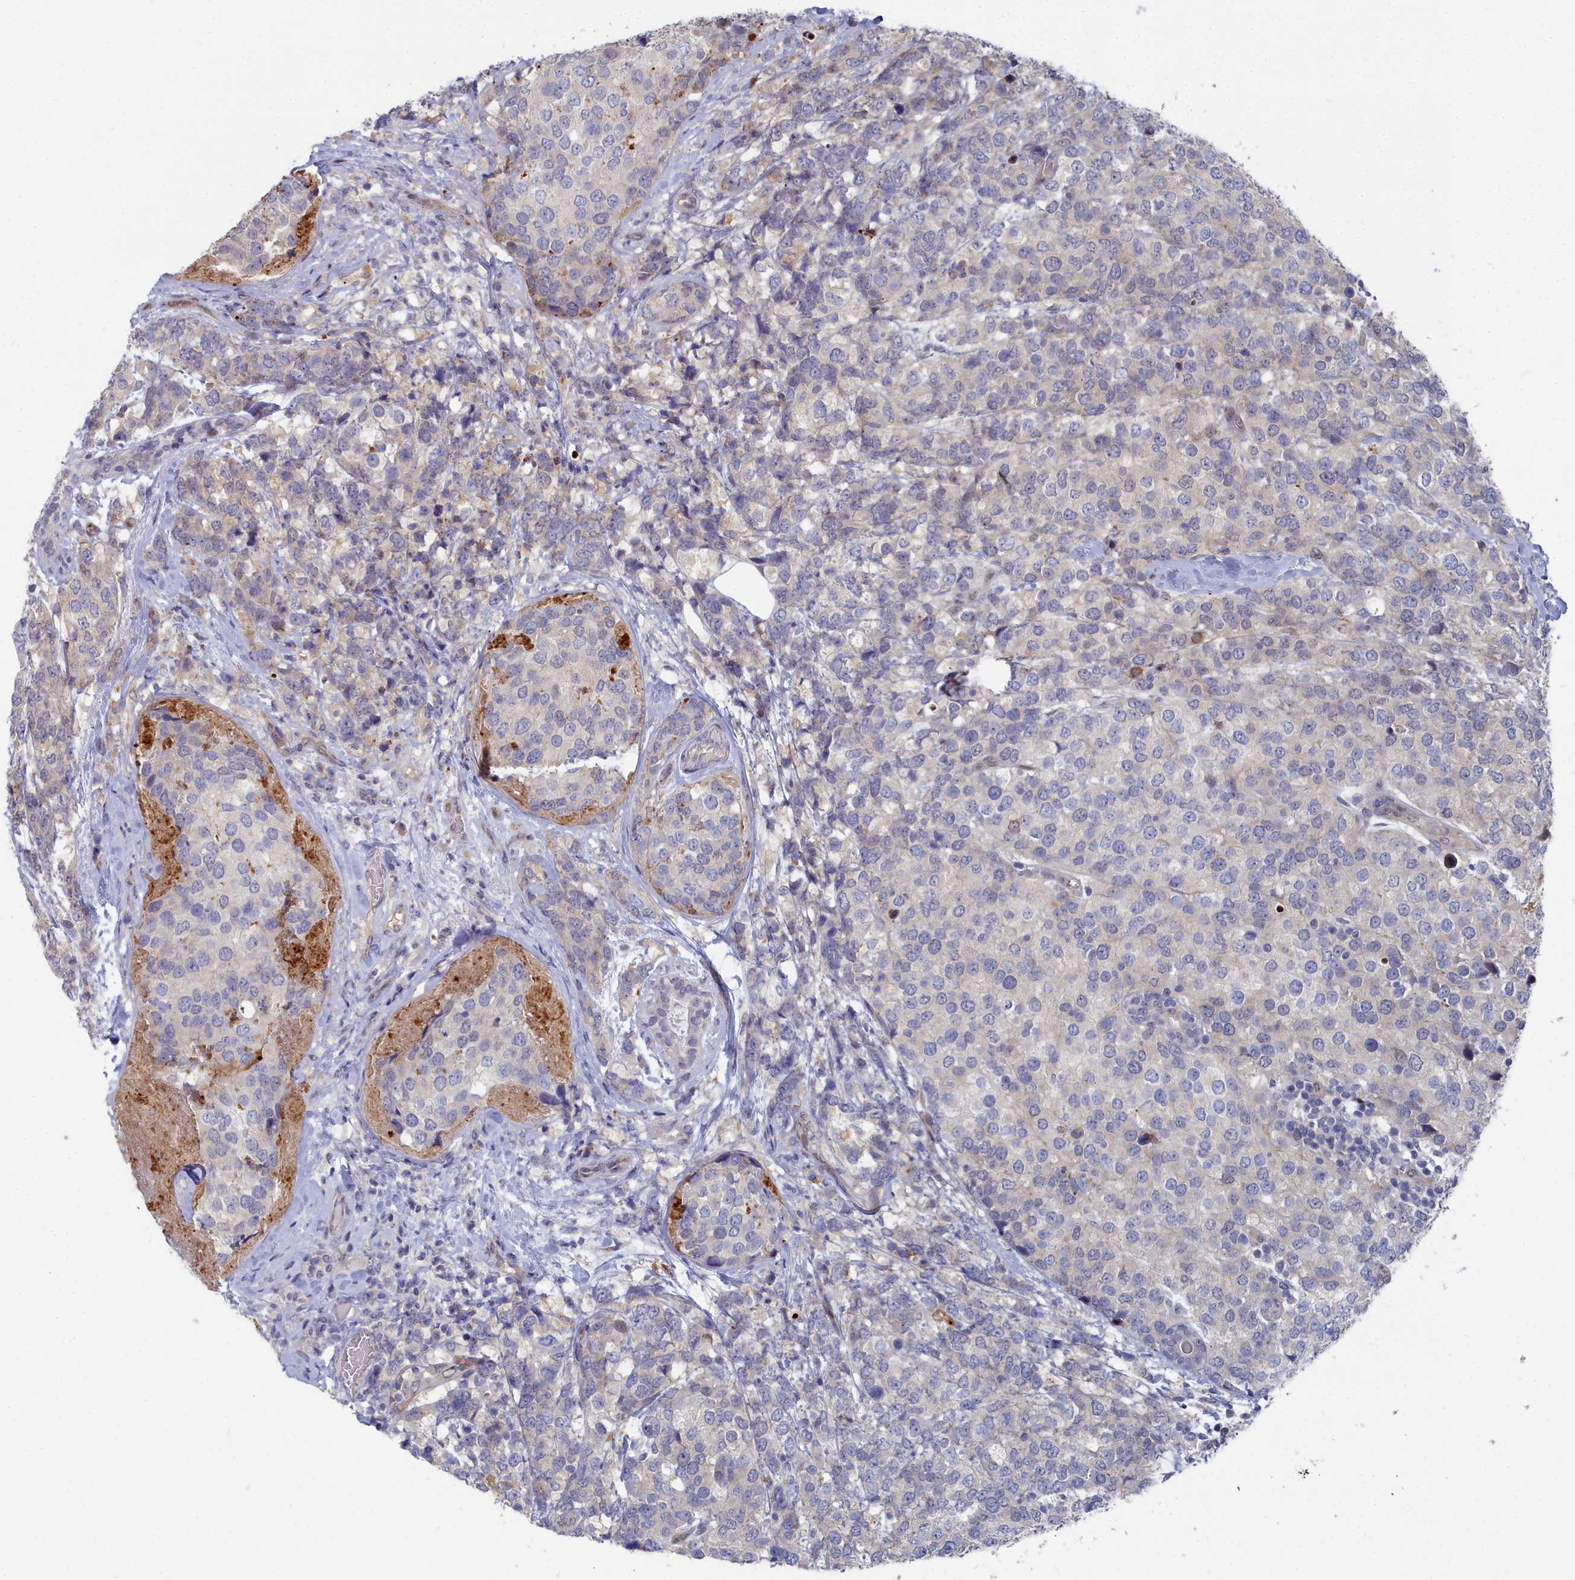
{"staining": {"intensity": "negative", "quantity": "none", "location": "none"}, "tissue": "breast cancer", "cell_type": "Tumor cells", "image_type": "cancer", "snomed": [{"axis": "morphology", "description": "Lobular carcinoma"}, {"axis": "topography", "description": "Breast"}], "caption": "A photomicrograph of lobular carcinoma (breast) stained for a protein displays no brown staining in tumor cells. (Stains: DAB (3,3'-diaminobenzidine) immunohistochemistry (IHC) with hematoxylin counter stain, Microscopy: brightfield microscopy at high magnification).", "gene": "RPS27A", "patient": {"sex": "female", "age": 59}}